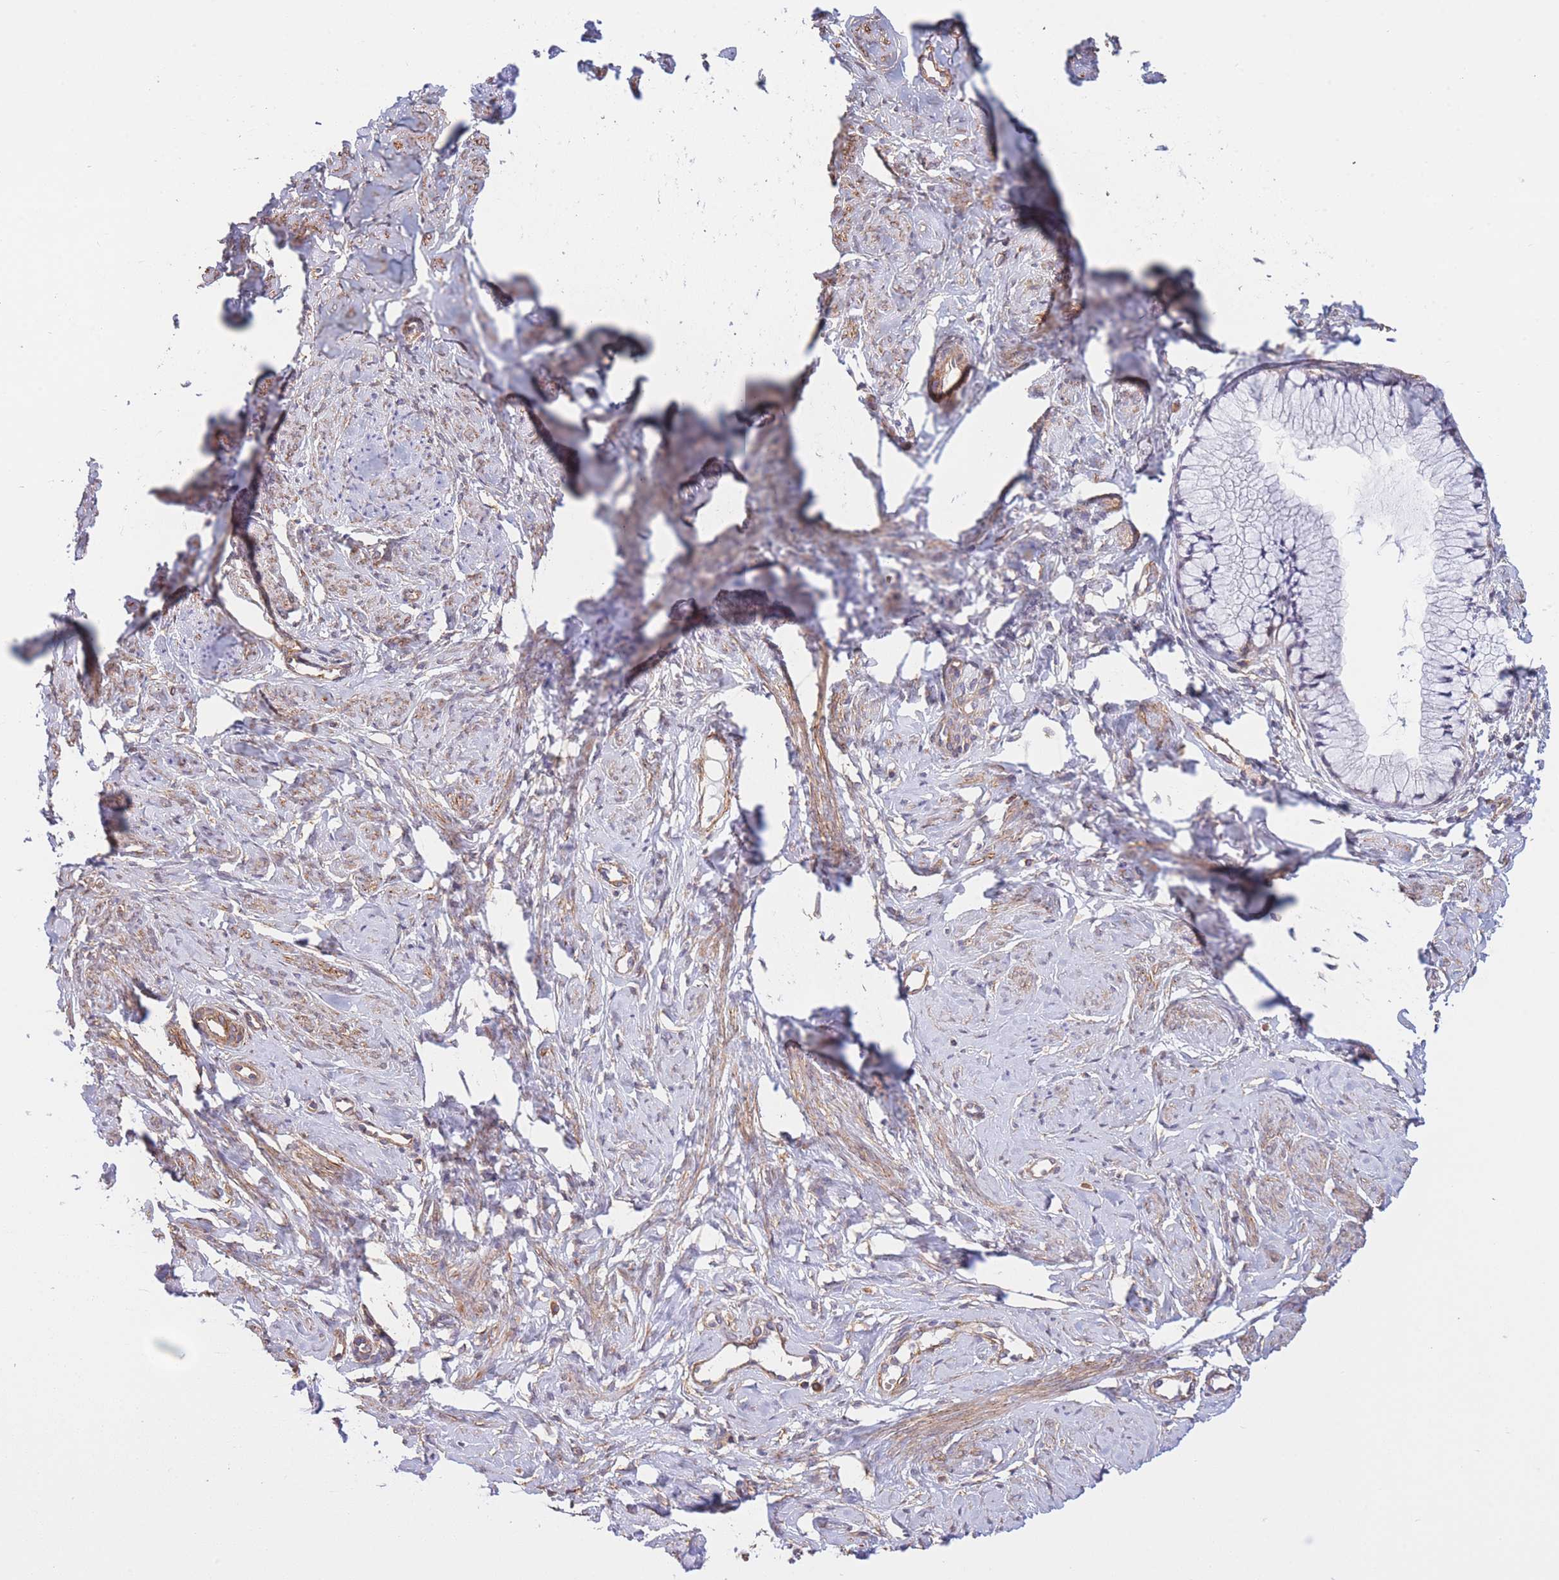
{"staining": {"intensity": "weak", "quantity": "<25%", "location": "cytoplasmic/membranous"}, "tissue": "cervix", "cell_type": "Glandular cells", "image_type": "normal", "snomed": [{"axis": "morphology", "description": "Normal tissue, NOS"}, {"axis": "topography", "description": "Cervix"}], "caption": "Micrograph shows no protein staining in glandular cells of normal cervix.", "gene": "CDC25B", "patient": {"sex": "female", "age": 42}}